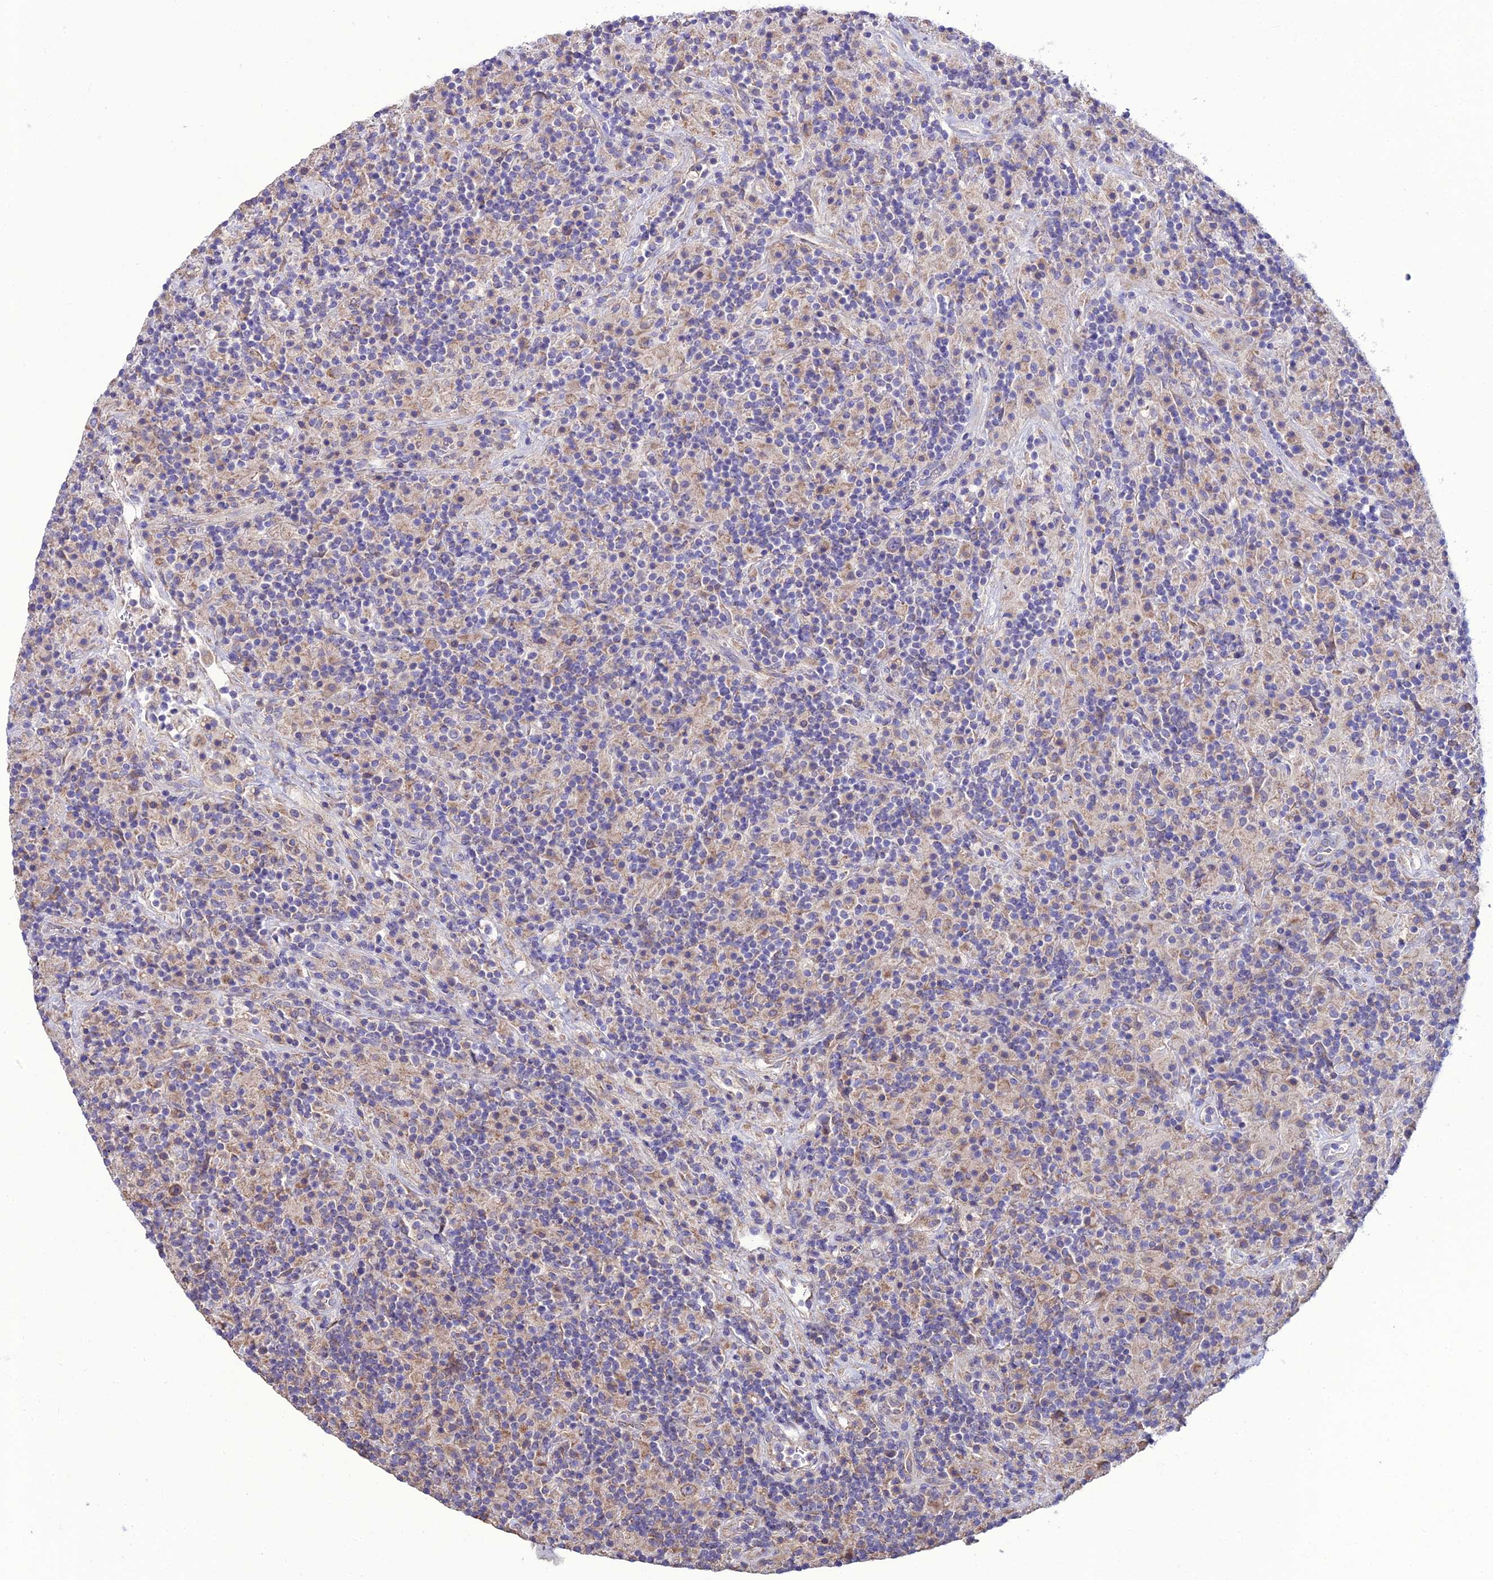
{"staining": {"intensity": "moderate", "quantity": "25%-75%", "location": "cytoplasmic/membranous"}, "tissue": "lymphoma", "cell_type": "Tumor cells", "image_type": "cancer", "snomed": [{"axis": "morphology", "description": "Hodgkin's disease, NOS"}, {"axis": "topography", "description": "Lymph node"}], "caption": "Brown immunohistochemical staining in Hodgkin's disease reveals moderate cytoplasmic/membranous positivity in about 25%-75% of tumor cells. (Stains: DAB in brown, nuclei in blue, Microscopy: brightfield microscopy at high magnification).", "gene": "HOGA1", "patient": {"sex": "male", "age": 70}}